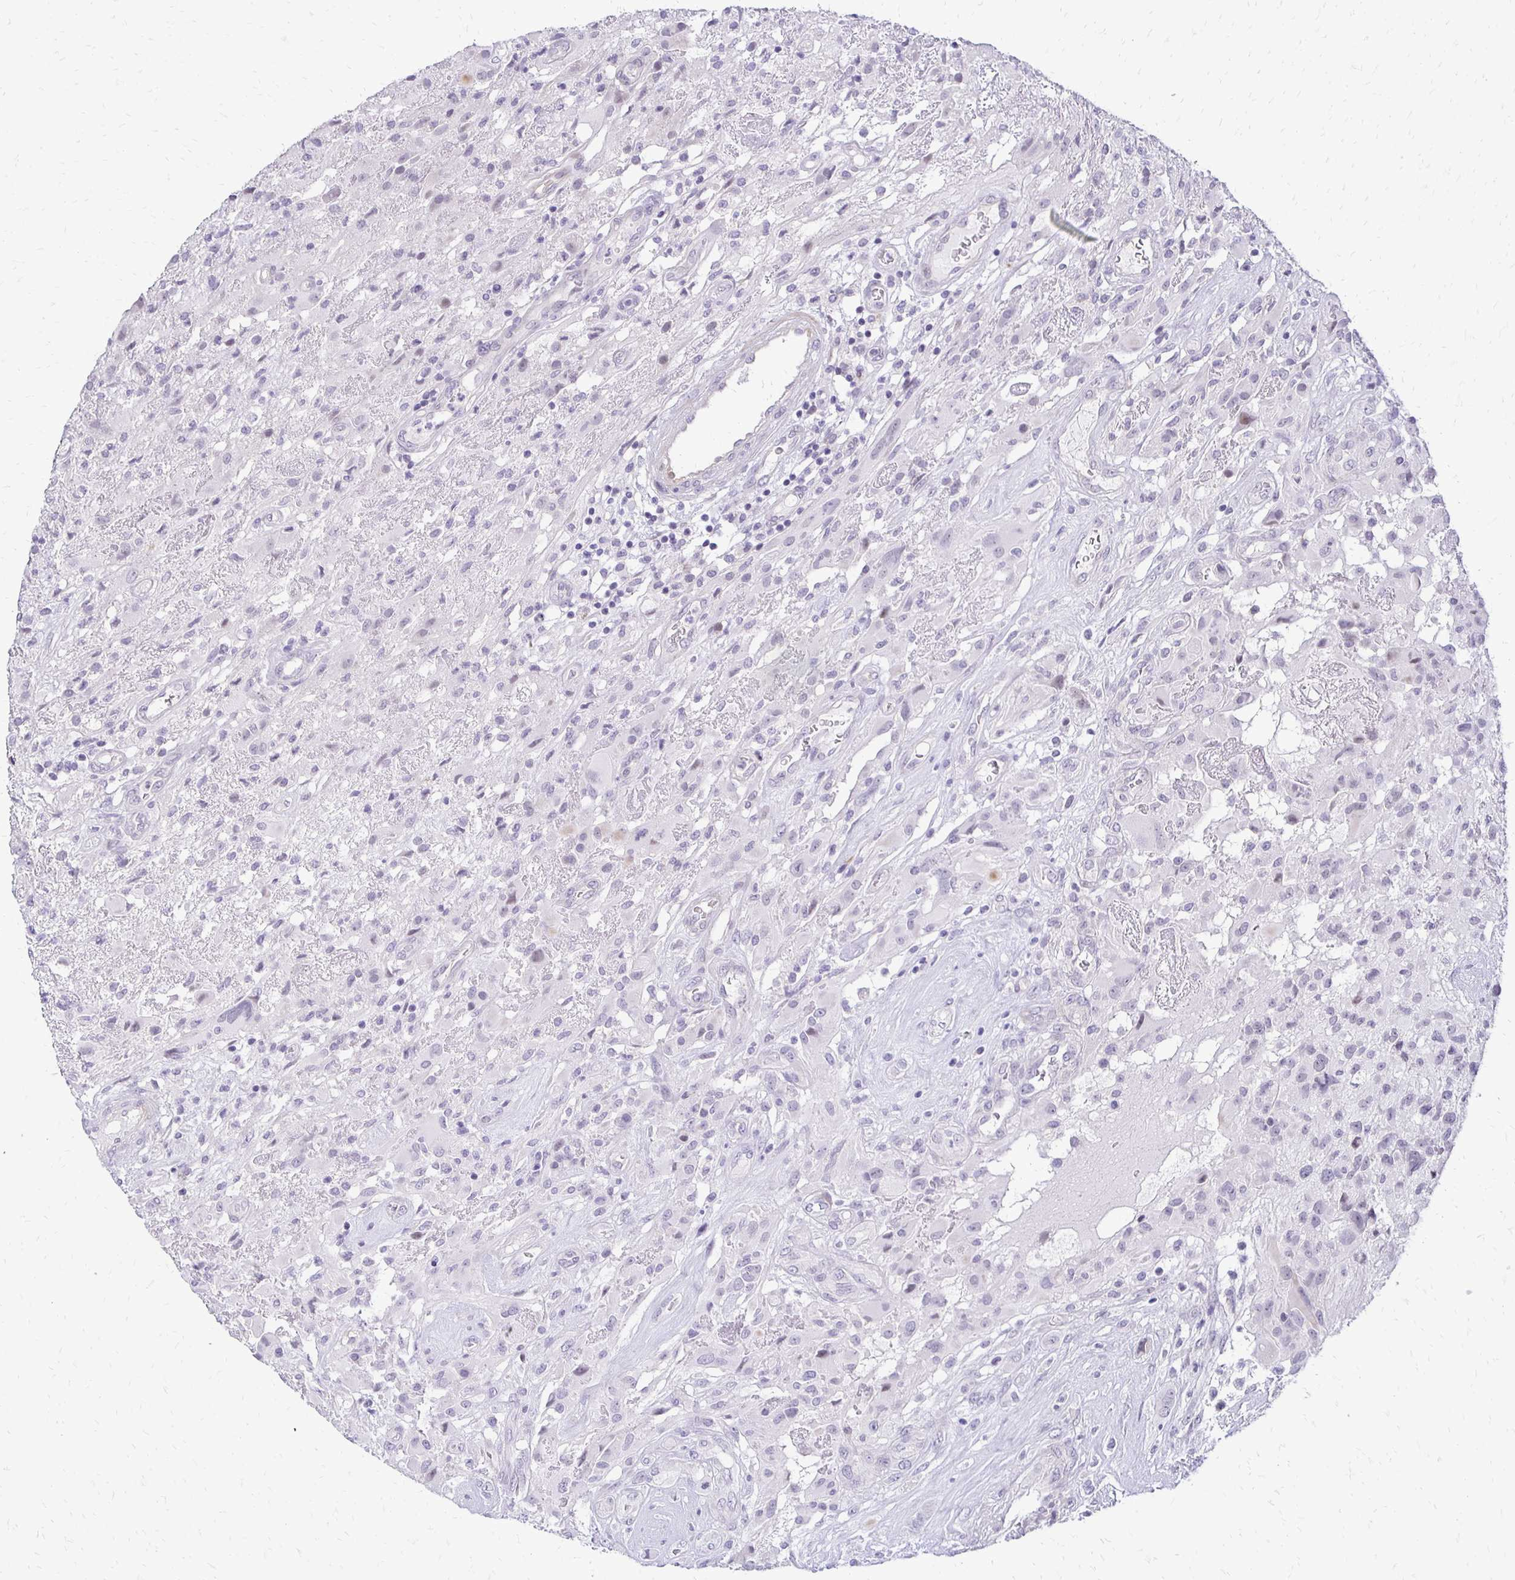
{"staining": {"intensity": "negative", "quantity": "none", "location": "none"}, "tissue": "glioma", "cell_type": "Tumor cells", "image_type": "cancer", "snomed": [{"axis": "morphology", "description": "Glioma, malignant, High grade"}, {"axis": "topography", "description": "Brain"}], "caption": "An immunohistochemistry photomicrograph of glioma is shown. There is no staining in tumor cells of glioma. (DAB immunohistochemistry, high magnification).", "gene": "EPYC", "patient": {"sex": "male", "age": 46}}